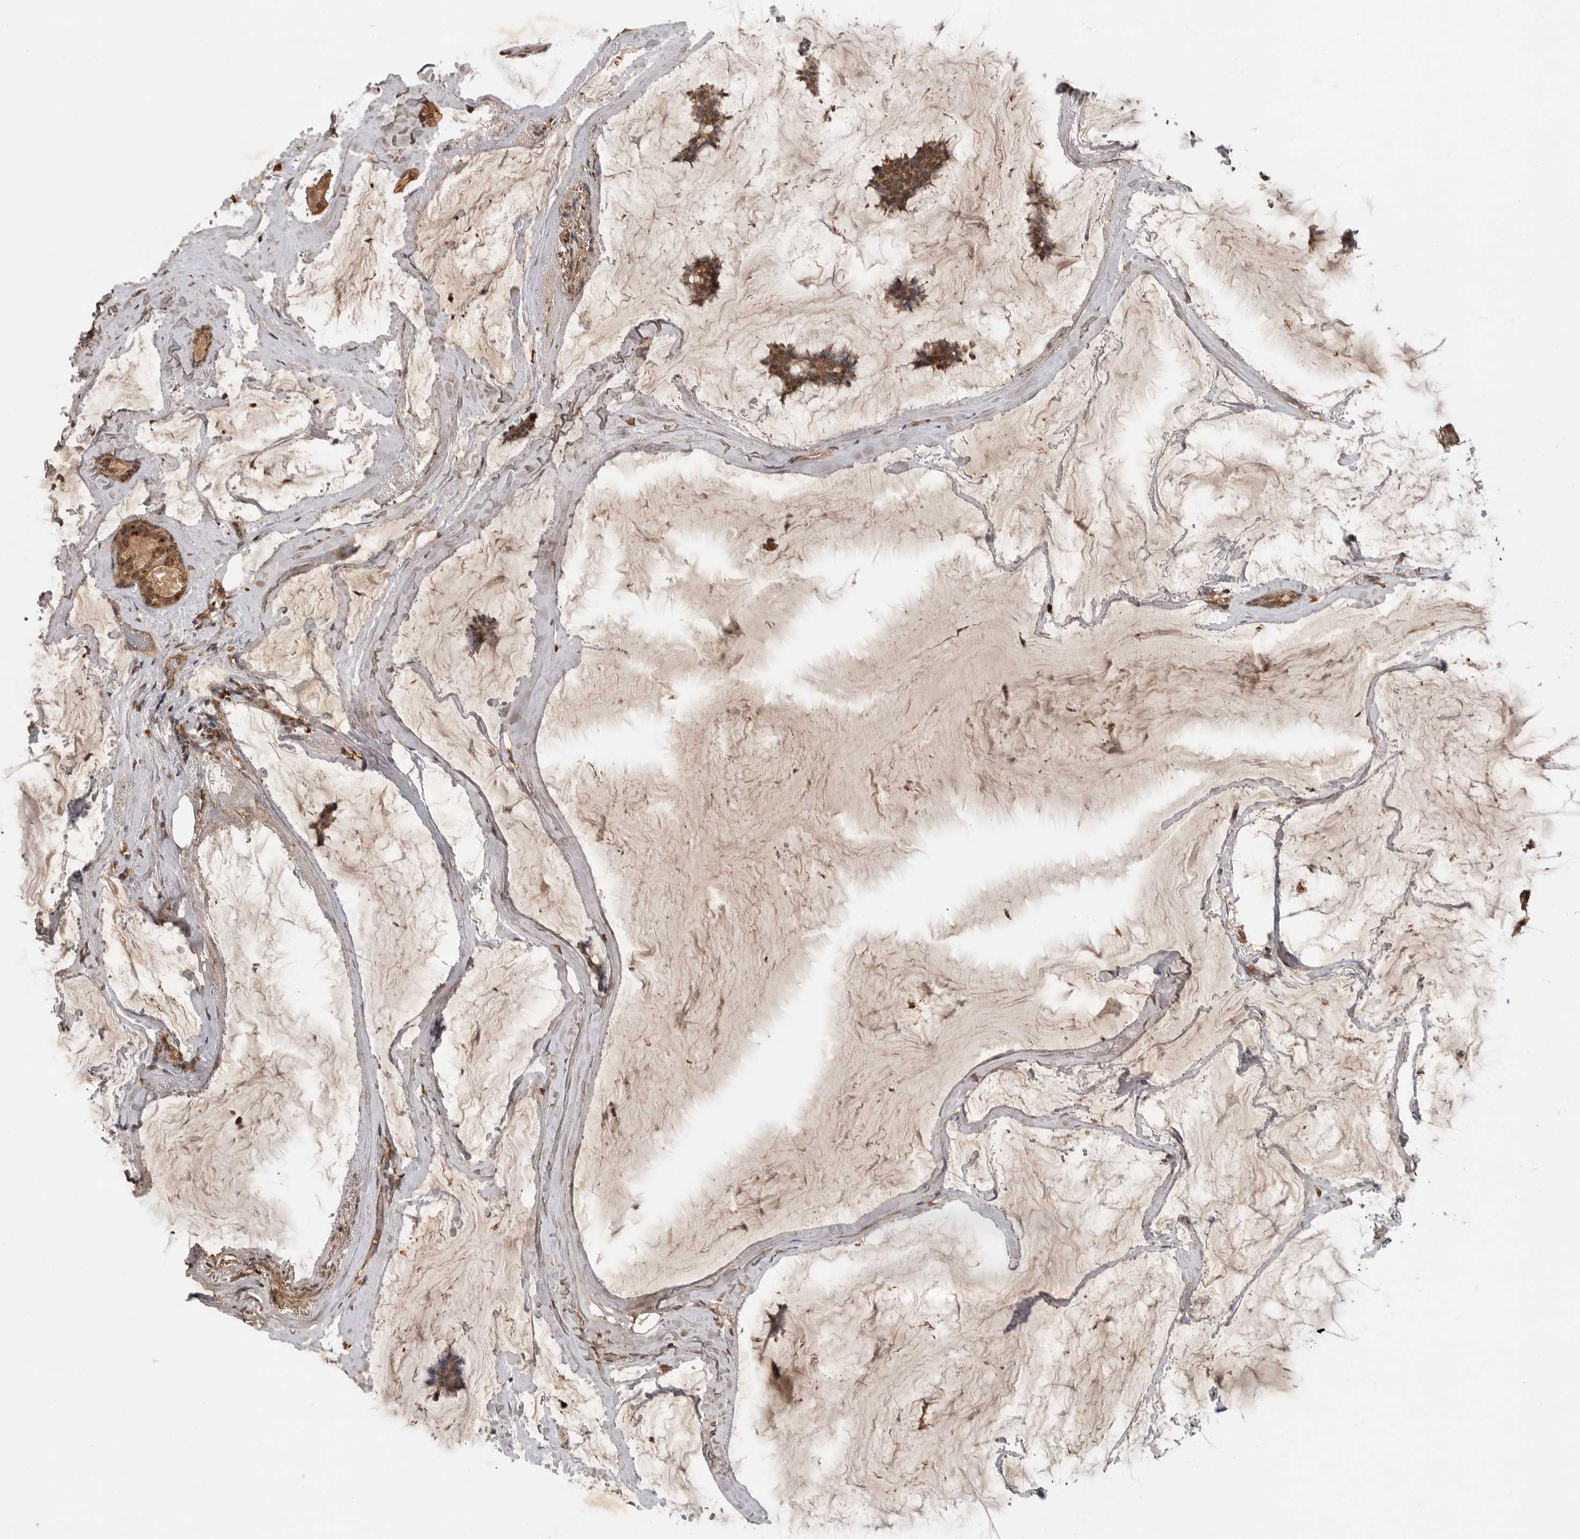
{"staining": {"intensity": "weak", "quantity": ">75%", "location": "cytoplasmic/membranous"}, "tissue": "breast cancer", "cell_type": "Tumor cells", "image_type": "cancer", "snomed": [{"axis": "morphology", "description": "Duct carcinoma"}, {"axis": "topography", "description": "Breast"}], "caption": "This is a micrograph of immunohistochemistry staining of breast cancer, which shows weak positivity in the cytoplasmic/membranous of tumor cells.", "gene": "ICOSLG", "patient": {"sex": "female", "age": 93}}